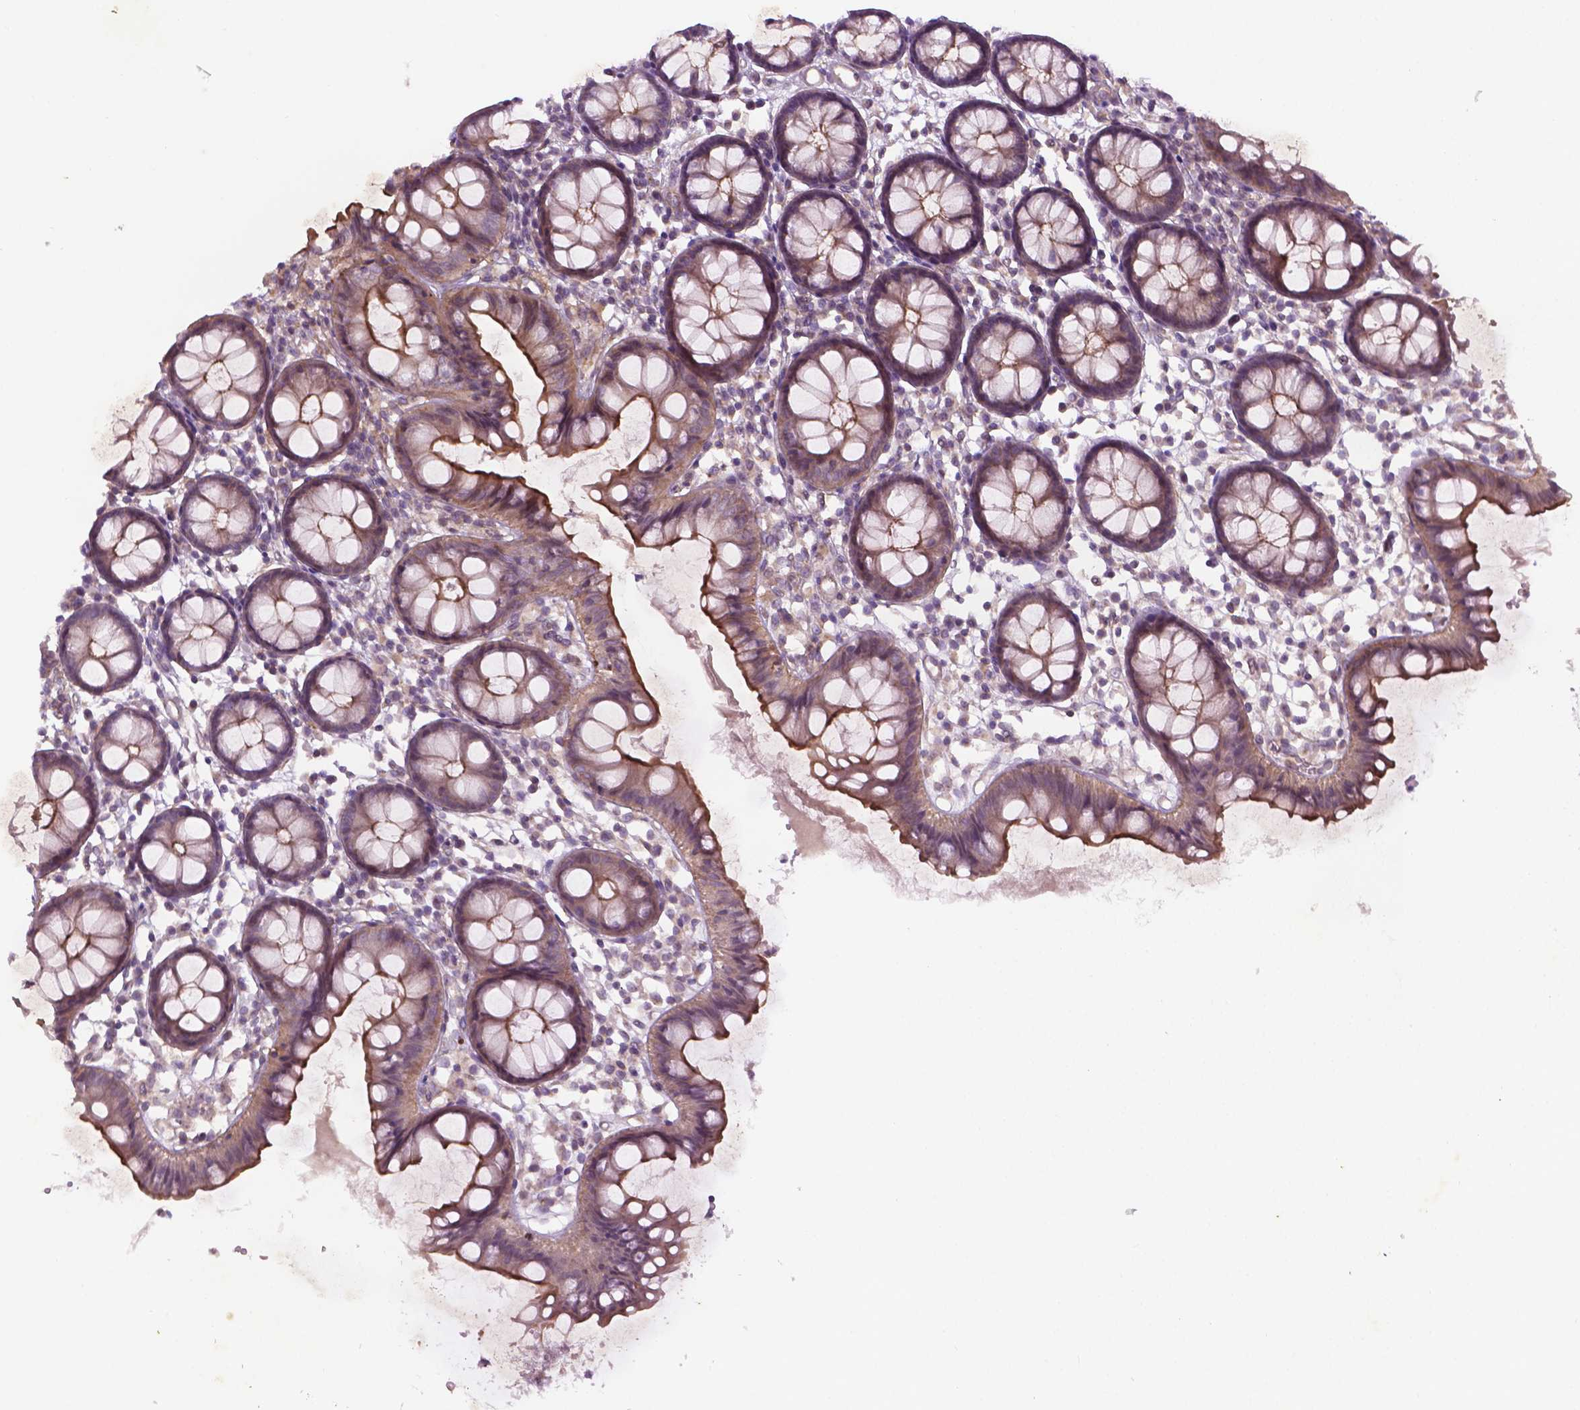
{"staining": {"intensity": "negative", "quantity": "none", "location": "none"}, "tissue": "colon", "cell_type": "Endothelial cells", "image_type": "normal", "snomed": [{"axis": "morphology", "description": "Normal tissue, NOS"}, {"axis": "topography", "description": "Colon"}], "caption": "High magnification brightfield microscopy of benign colon stained with DAB (brown) and counterstained with hematoxylin (blue): endothelial cells show no significant expression. (Brightfield microscopy of DAB immunohistochemistry (IHC) at high magnification).", "gene": "TCHP", "patient": {"sex": "female", "age": 84}}